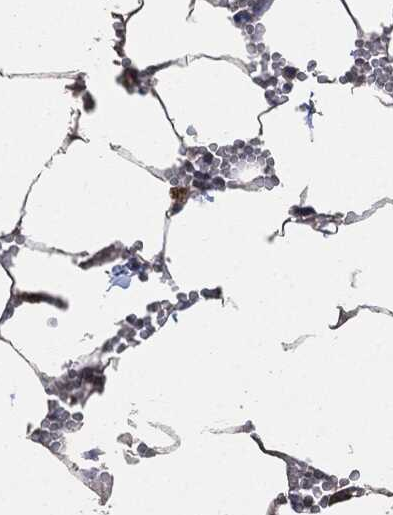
{"staining": {"intensity": "strong", "quantity": "<25%", "location": "cytoplasmic/membranous"}, "tissue": "bone marrow", "cell_type": "Hematopoietic cells", "image_type": "normal", "snomed": [{"axis": "morphology", "description": "Normal tissue, NOS"}, {"axis": "topography", "description": "Bone marrow"}], "caption": "Protein analysis of benign bone marrow reveals strong cytoplasmic/membranous expression in about <25% of hematopoietic cells.", "gene": "STK3", "patient": {"sex": "female", "age": 64}}